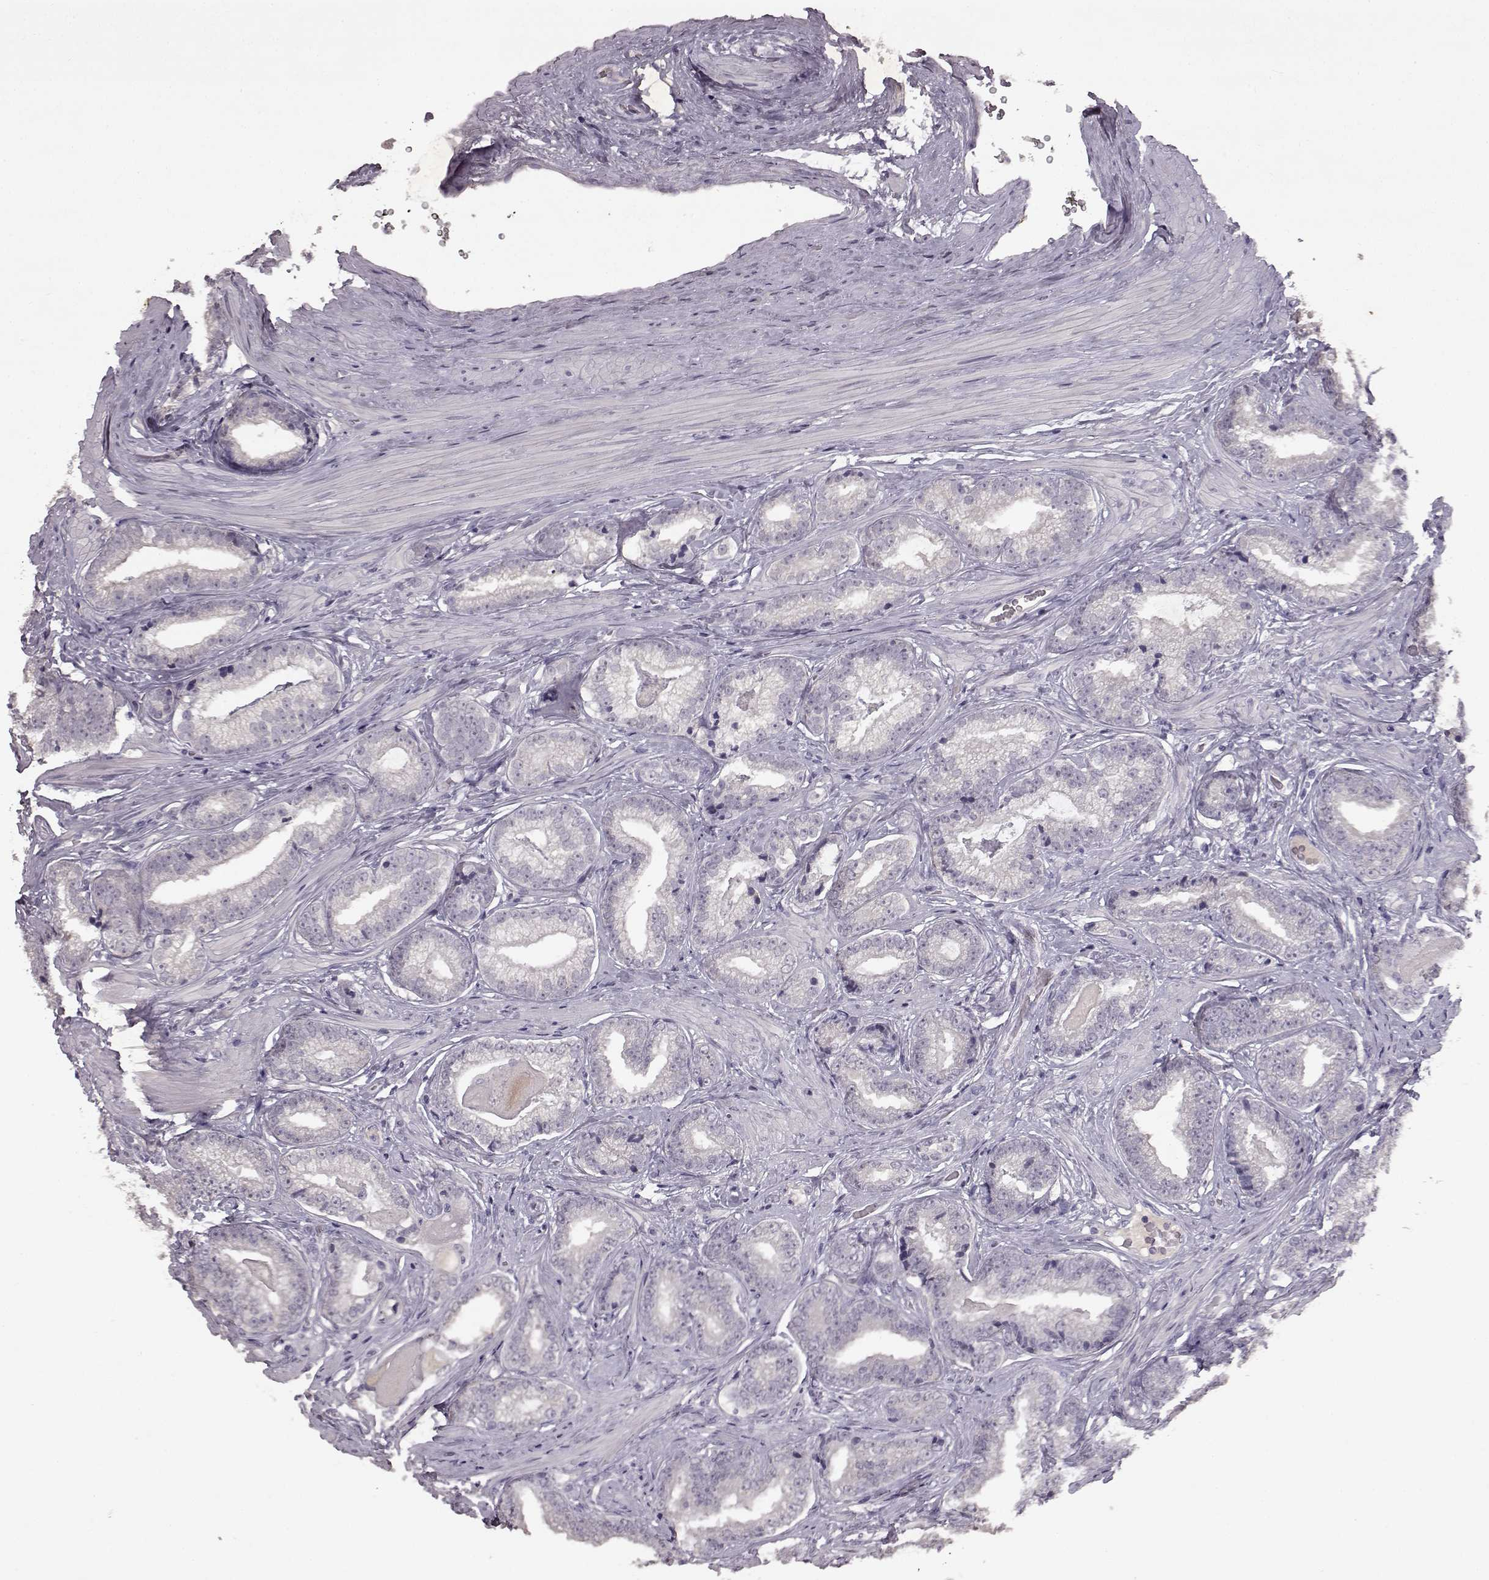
{"staining": {"intensity": "negative", "quantity": "none", "location": "none"}, "tissue": "prostate cancer", "cell_type": "Tumor cells", "image_type": "cancer", "snomed": [{"axis": "morphology", "description": "Adenocarcinoma, Low grade"}, {"axis": "topography", "description": "Prostate"}], "caption": "An image of human prostate cancer (low-grade adenocarcinoma) is negative for staining in tumor cells. Nuclei are stained in blue.", "gene": "SPAG17", "patient": {"sex": "male", "age": 61}}